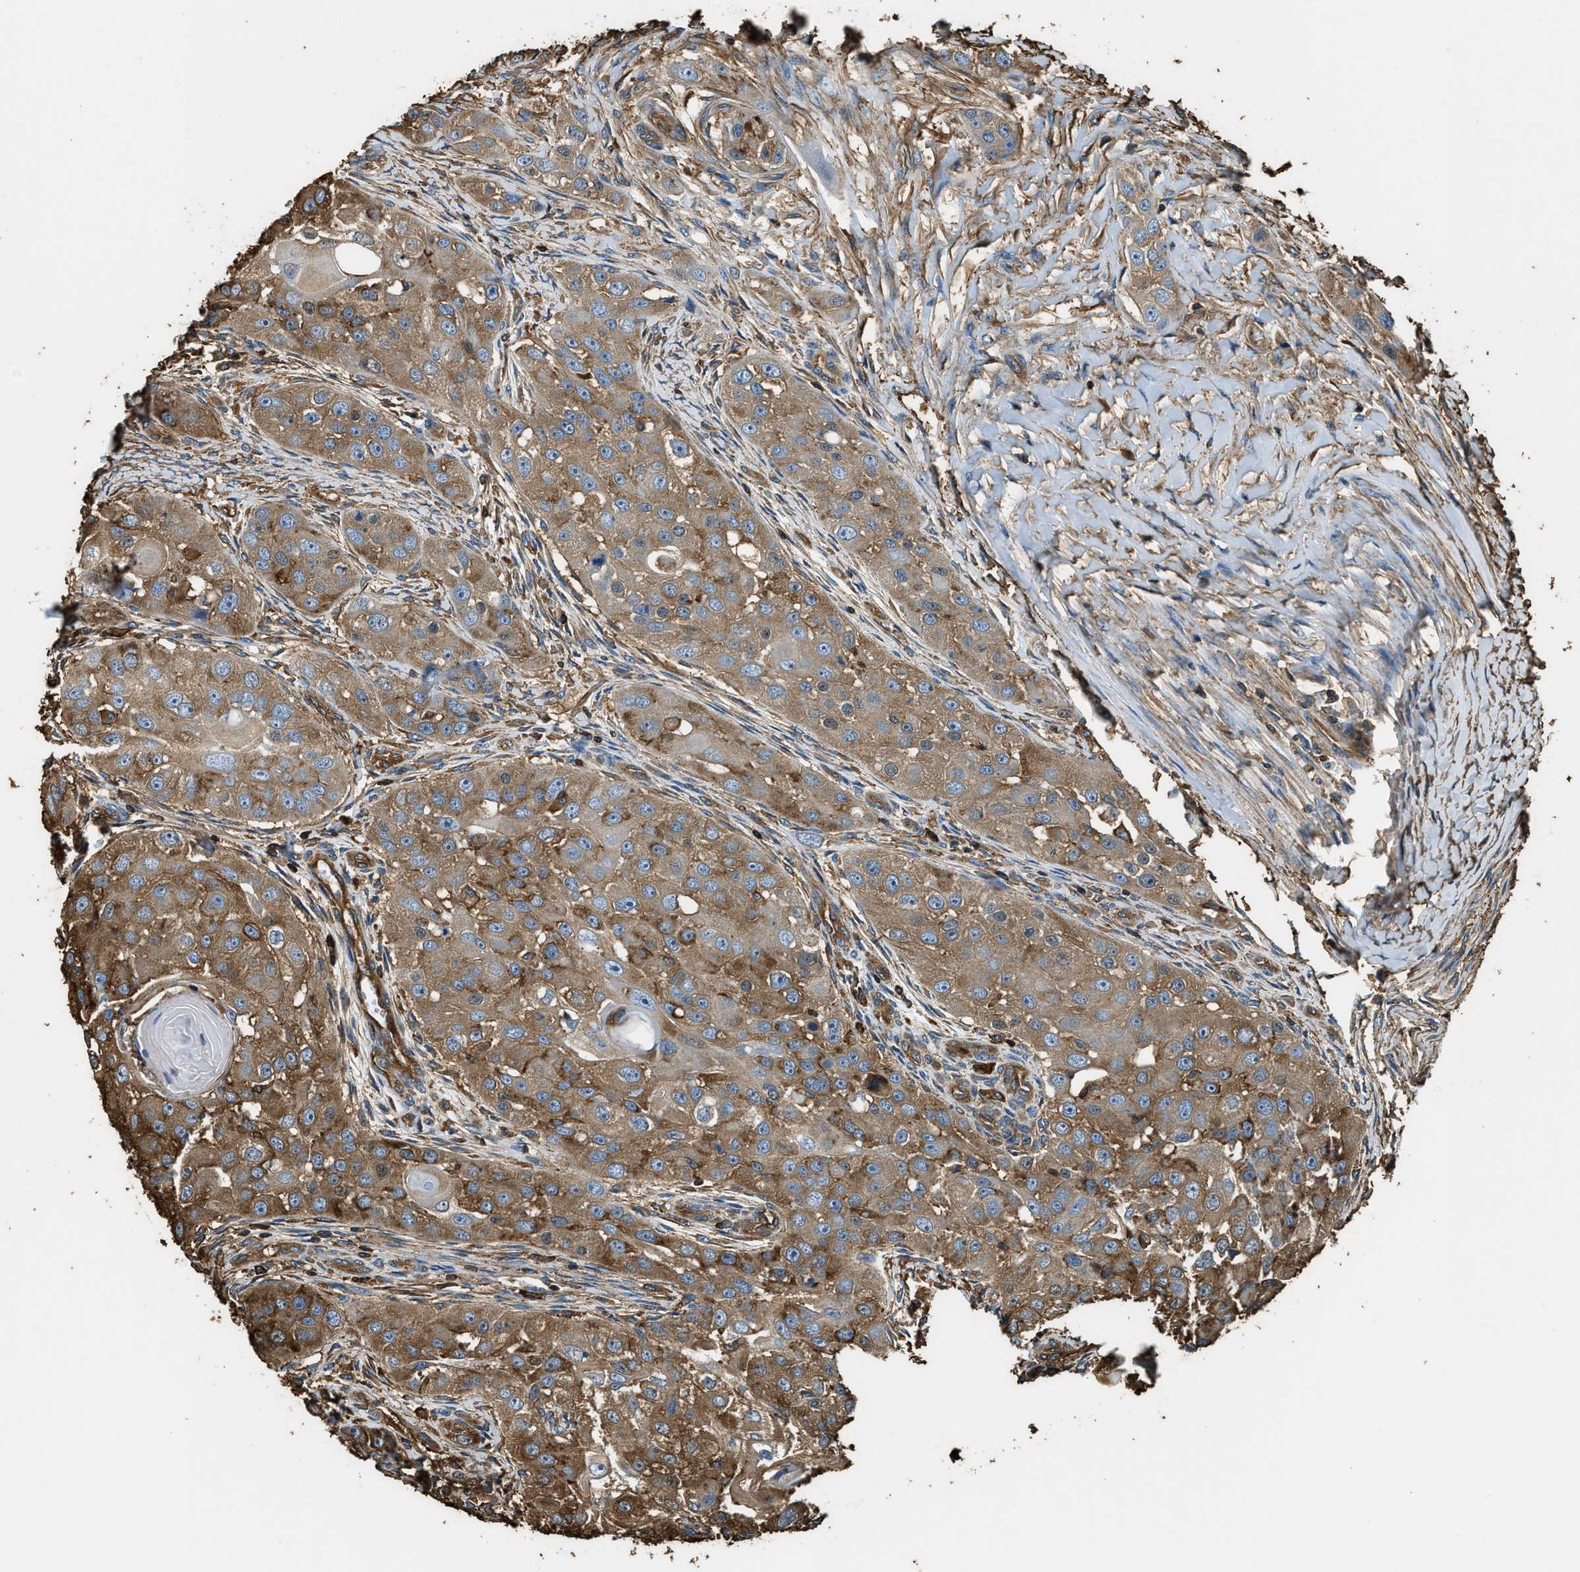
{"staining": {"intensity": "moderate", "quantity": ">75%", "location": "cytoplasmic/membranous"}, "tissue": "head and neck cancer", "cell_type": "Tumor cells", "image_type": "cancer", "snomed": [{"axis": "morphology", "description": "Normal tissue, NOS"}, {"axis": "morphology", "description": "Squamous cell carcinoma, NOS"}, {"axis": "topography", "description": "Skeletal muscle"}, {"axis": "topography", "description": "Head-Neck"}], "caption": "Protein expression analysis of human head and neck cancer reveals moderate cytoplasmic/membranous expression in about >75% of tumor cells. (DAB IHC with brightfield microscopy, high magnification).", "gene": "ACCS", "patient": {"sex": "male", "age": 51}}